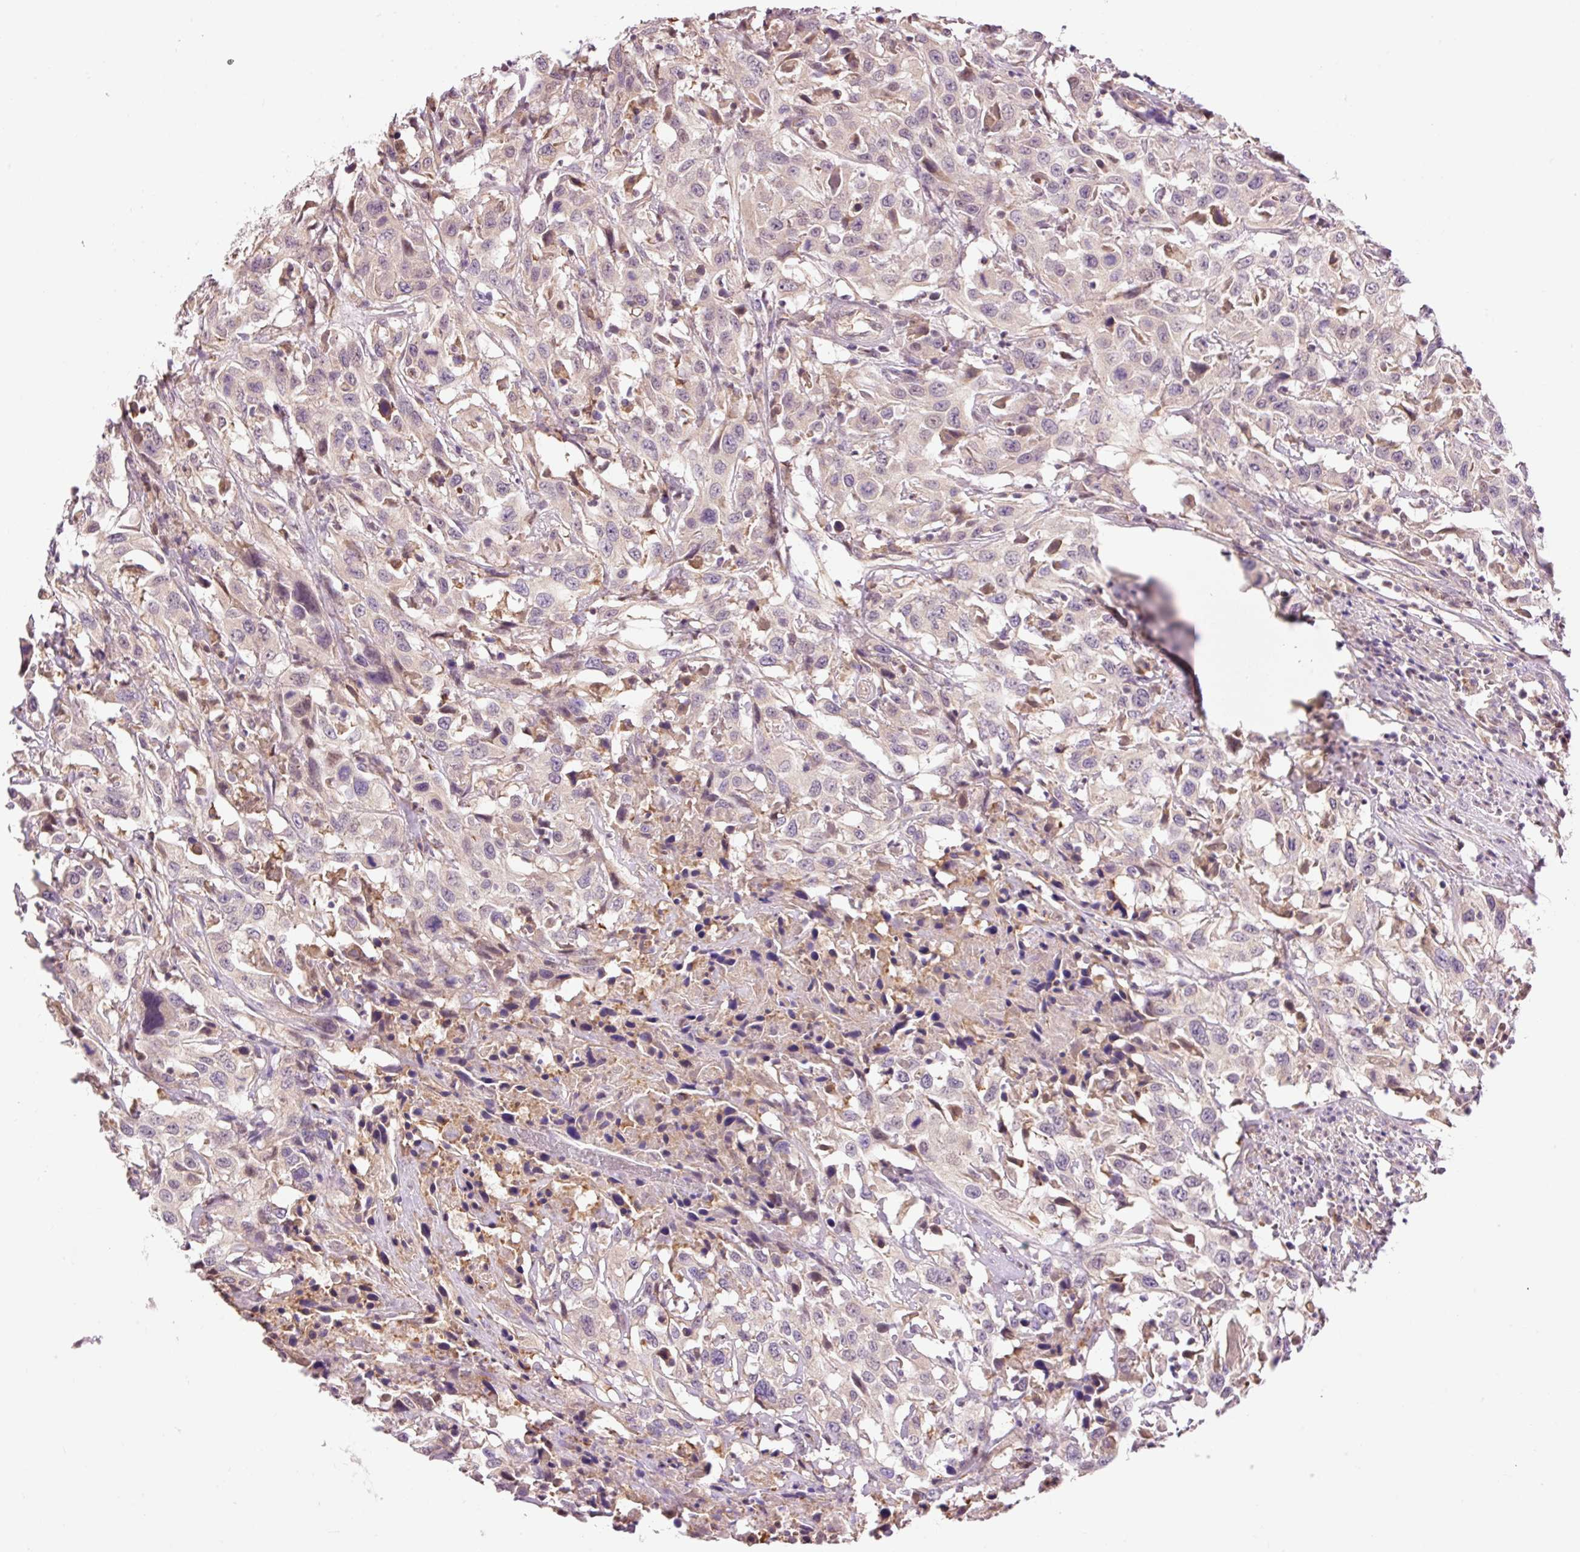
{"staining": {"intensity": "weak", "quantity": "<25%", "location": "cytoplasmic/membranous"}, "tissue": "urothelial cancer", "cell_type": "Tumor cells", "image_type": "cancer", "snomed": [{"axis": "morphology", "description": "Urothelial carcinoma, High grade"}, {"axis": "topography", "description": "Urinary bladder"}], "caption": "Tumor cells are negative for protein expression in human urothelial cancer. (Brightfield microscopy of DAB (3,3'-diaminobenzidine) immunohistochemistry (IHC) at high magnification).", "gene": "IMMT", "patient": {"sex": "male", "age": 61}}